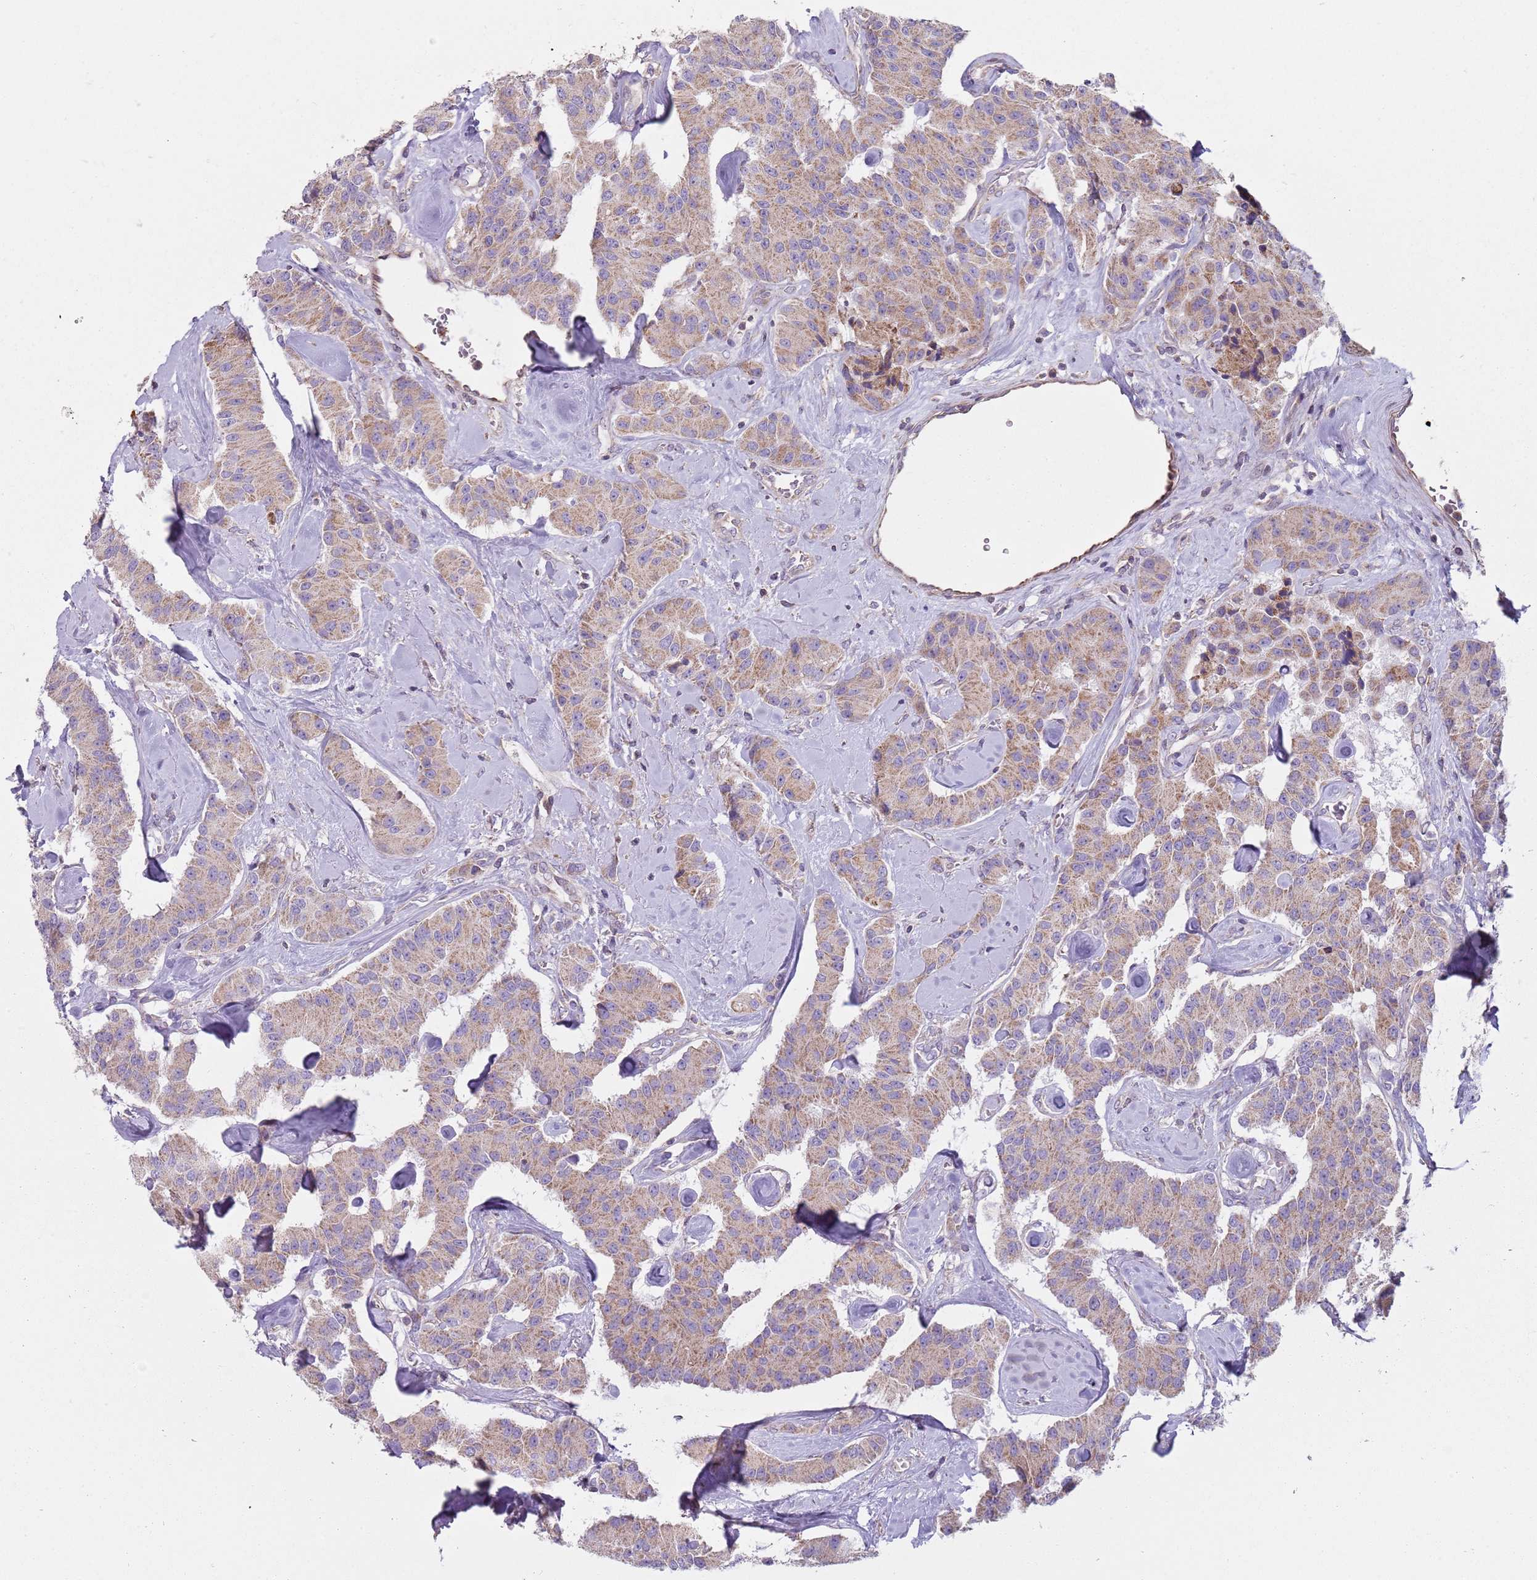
{"staining": {"intensity": "weak", "quantity": ">75%", "location": "cytoplasmic/membranous"}, "tissue": "carcinoid", "cell_type": "Tumor cells", "image_type": "cancer", "snomed": [{"axis": "morphology", "description": "Carcinoid, malignant, NOS"}, {"axis": "topography", "description": "Pancreas"}], "caption": "A brown stain highlights weak cytoplasmic/membranous positivity of a protein in human carcinoid tumor cells. The protein of interest is stained brown, and the nuclei are stained in blue (DAB IHC with brightfield microscopy, high magnification).", "gene": "GAS8", "patient": {"sex": "male", "age": 41}}